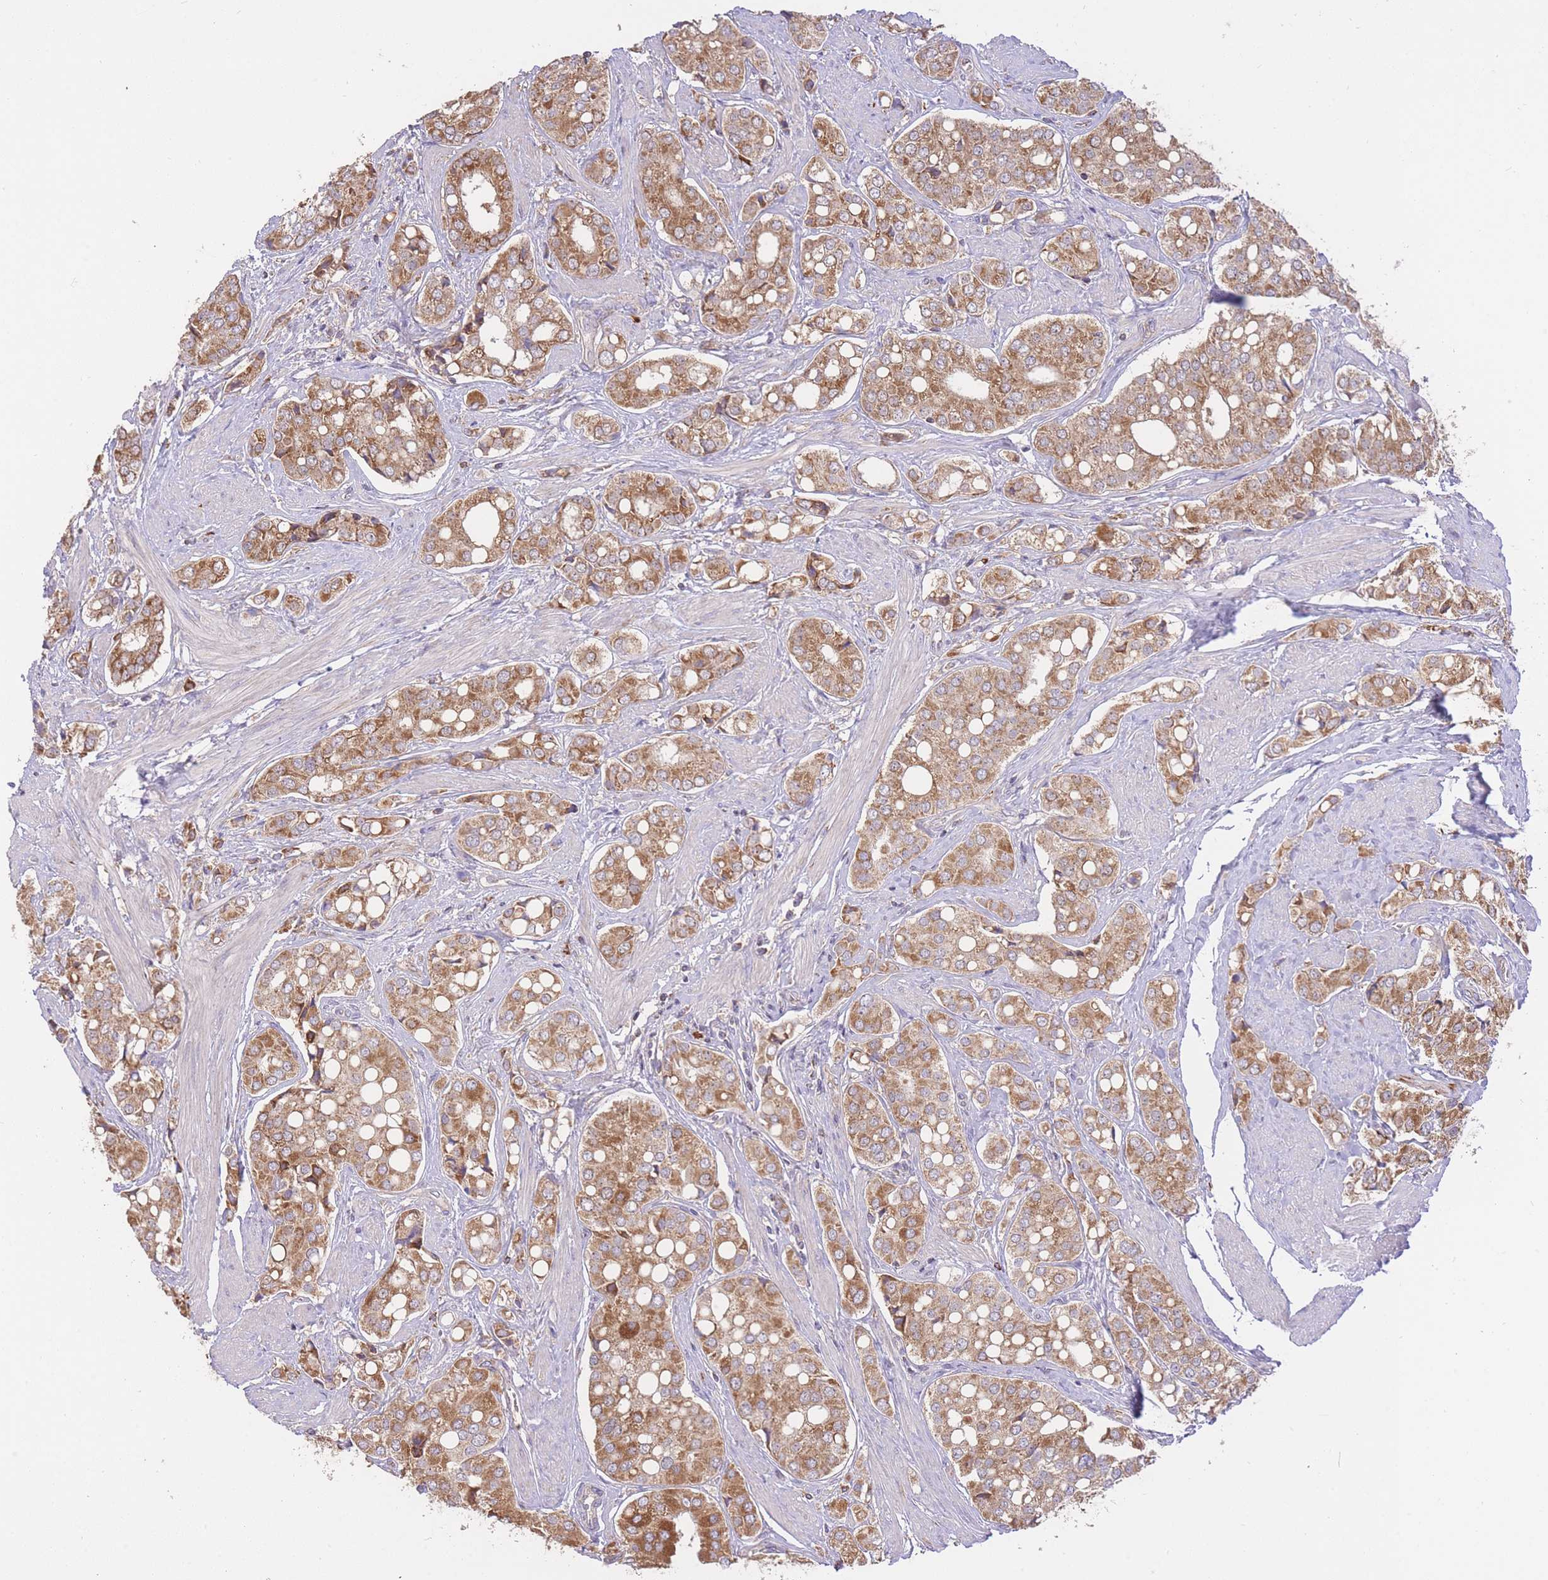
{"staining": {"intensity": "moderate", "quantity": ">75%", "location": "cytoplasmic/membranous"}, "tissue": "prostate cancer", "cell_type": "Tumor cells", "image_type": "cancer", "snomed": [{"axis": "morphology", "description": "Adenocarcinoma, High grade"}, {"axis": "topography", "description": "Prostate"}], "caption": "Tumor cells show moderate cytoplasmic/membranous positivity in about >75% of cells in adenocarcinoma (high-grade) (prostate).", "gene": "PREP", "patient": {"sex": "male", "age": 71}}